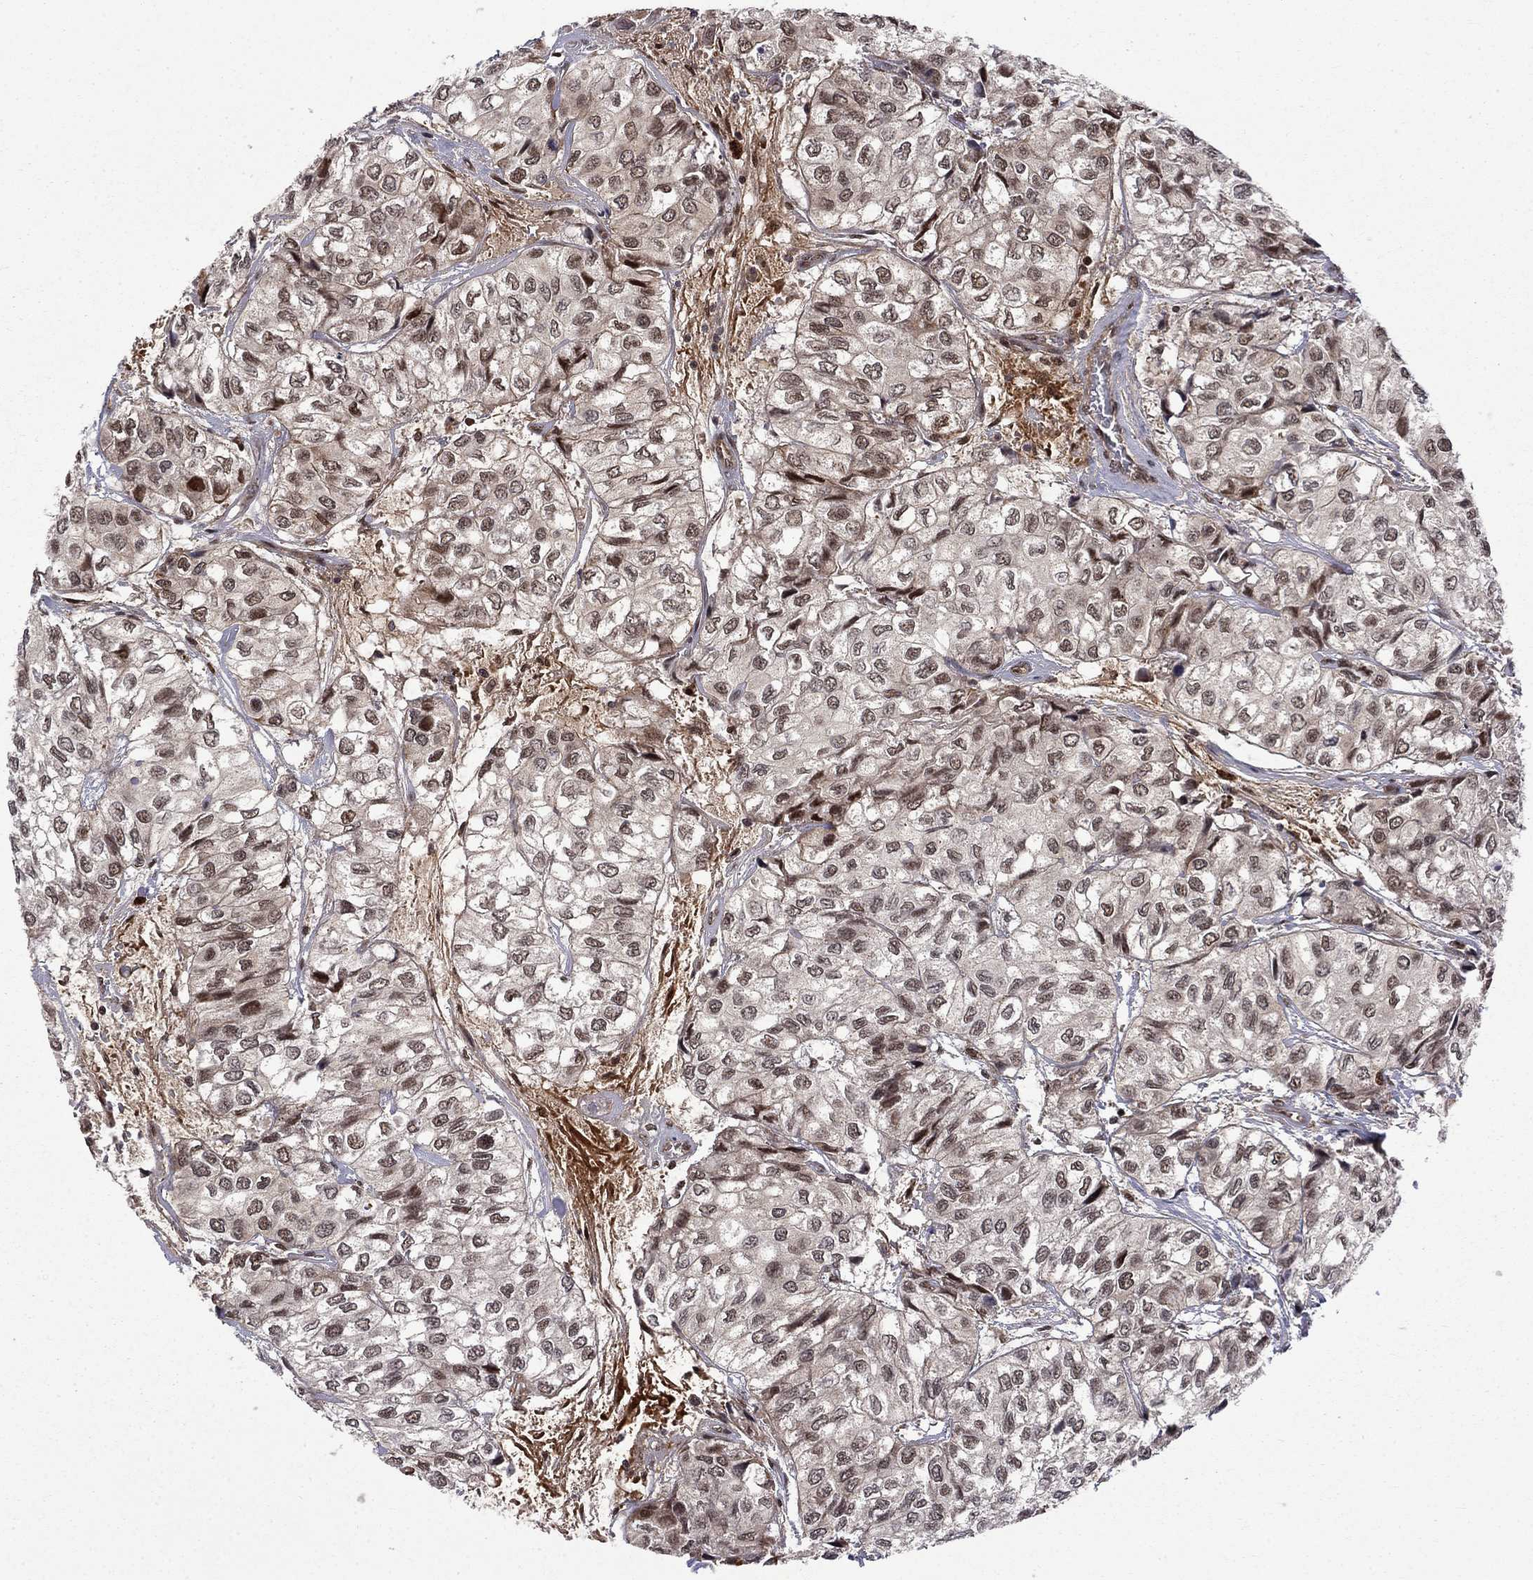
{"staining": {"intensity": "strong", "quantity": "<25%", "location": "nuclear"}, "tissue": "urothelial cancer", "cell_type": "Tumor cells", "image_type": "cancer", "snomed": [{"axis": "morphology", "description": "Urothelial carcinoma, High grade"}, {"axis": "topography", "description": "Urinary bladder"}], "caption": "This is an image of immunohistochemistry (IHC) staining of urothelial cancer, which shows strong positivity in the nuclear of tumor cells.", "gene": "KPNA3", "patient": {"sex": "male", "age": 73}}